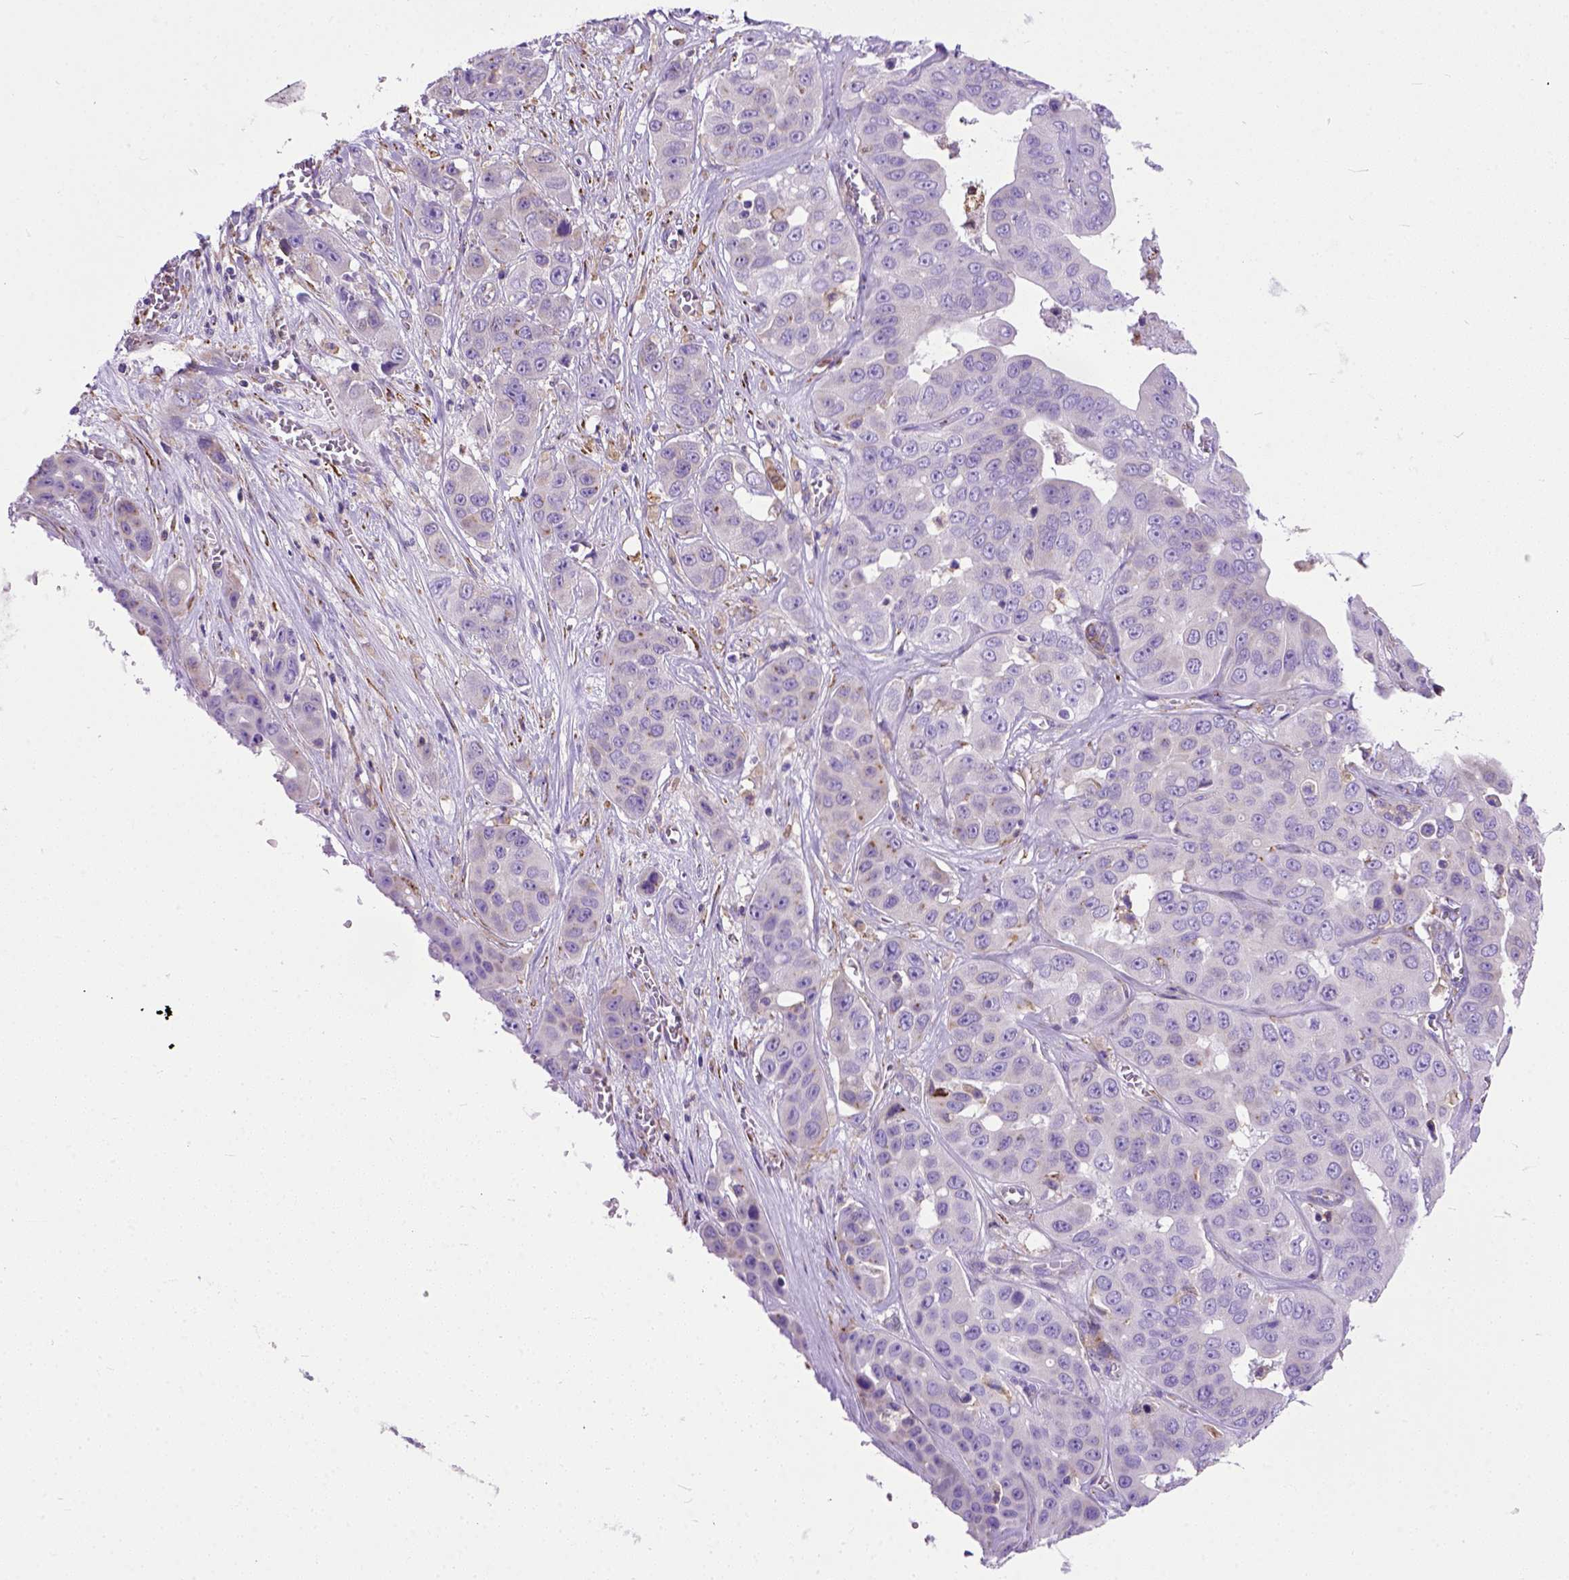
{"staining": {"intensity": "moderate", "quantity": "<25%", "location": "cytoplasmic/membranous"}, "tissue": "liver cancer", "cell_type": "Tumor cells", "image_type": "cancer", "snomed": [{"axis": "morphology", "description": "Cholangiocarcinoma"}, {"axis": "topography", "description": "Liver"}], "caption": "A high-resolution histopathology image shows IHC staining of liver cancer (cholangiocarcinoma), which demonstrates moderate cytoplasmic/membranous positivity in approximately <25% of tumor cells. Immunohistochemistry (ihc) stains the protein in brown and the nuclei are stained blue.", "gene": "PLK4", "patient": {"sex": "female", "age": 52}}